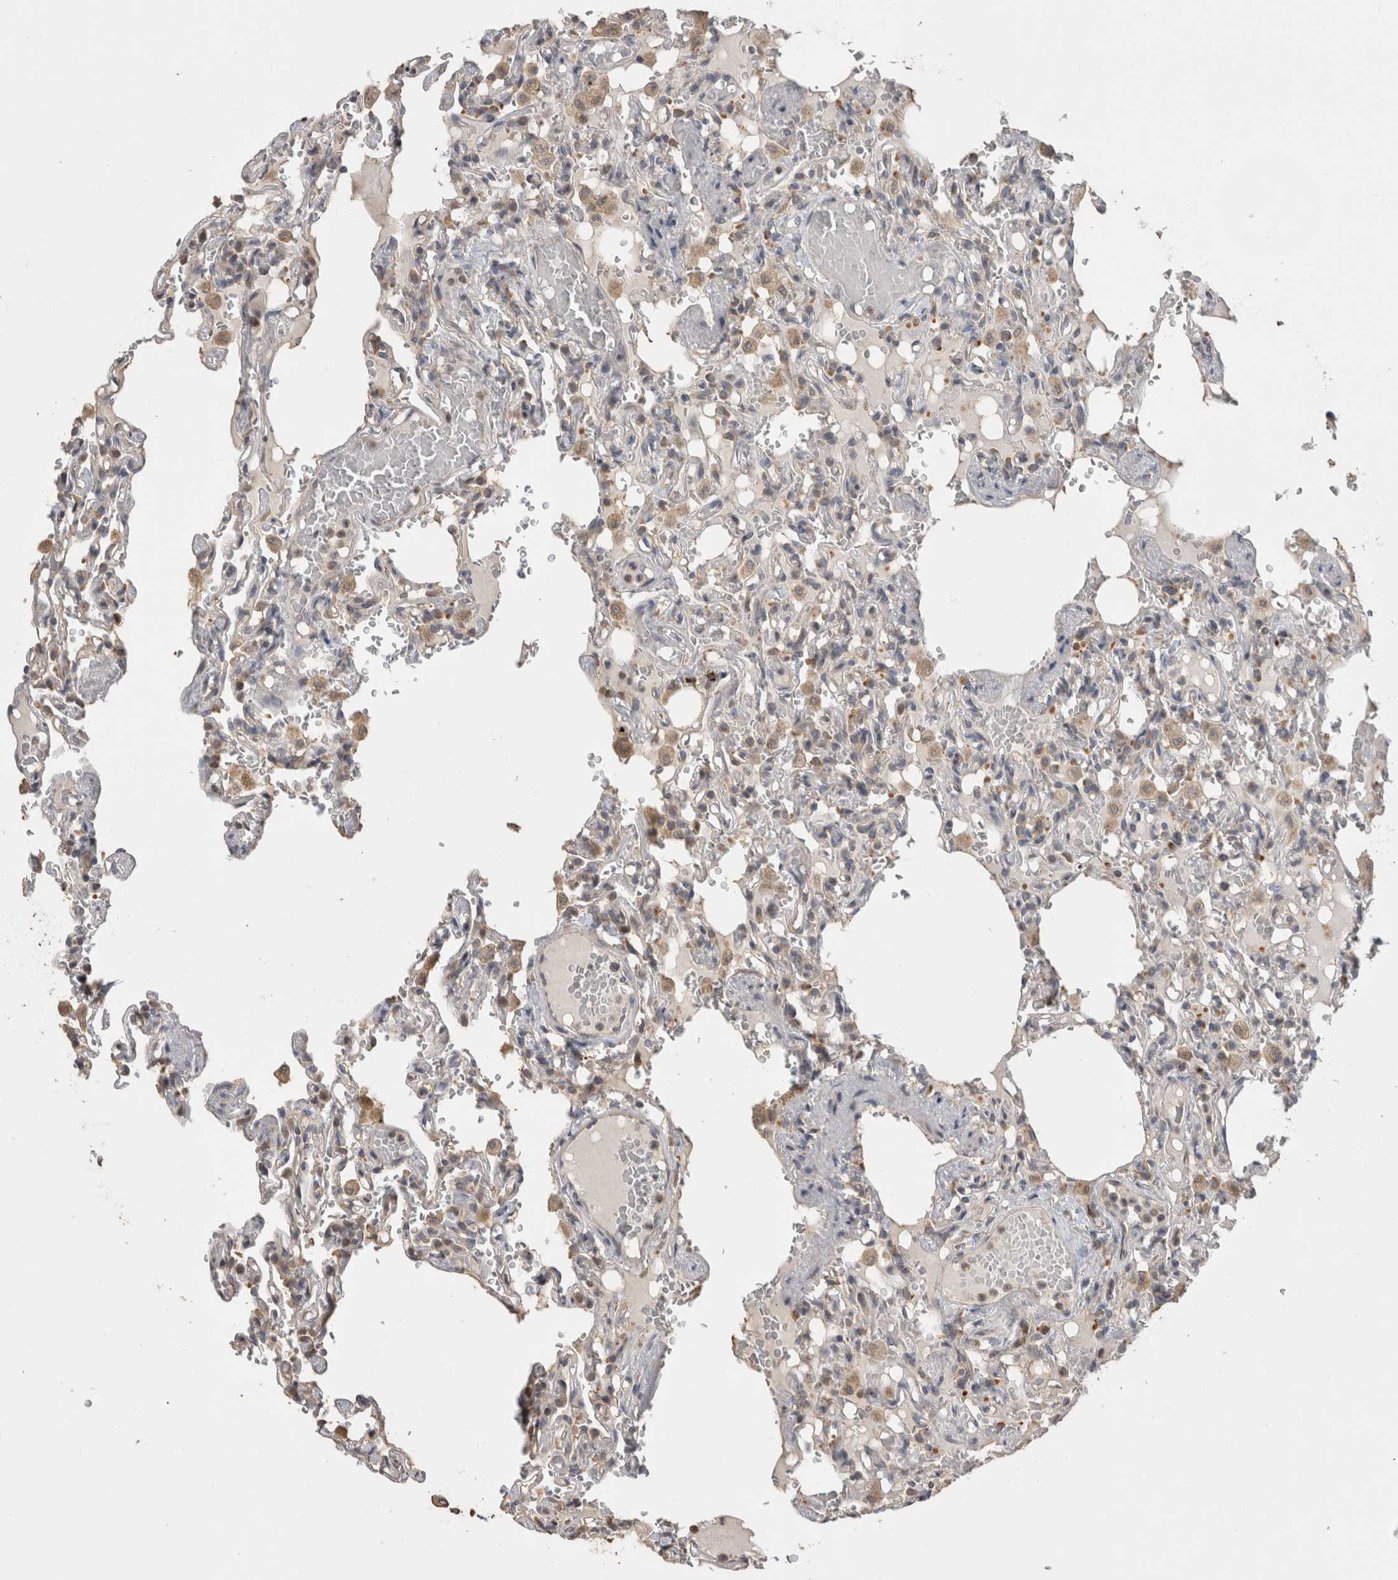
{"staining": {"intensity": "moderate", "quantity": "<25%", "location": "cytoplasmic/membranous"}, "tissue": "lung", "cell_type": "Alveolar cells", "image_type": "normal", "snomed": [{"axis": "morphology", "description": "Normal tissue, NOS"}, {"axis": "topography", "description": "Lung"}], "caption": "Immunohistochemical staining of normal lung shows low levels of moderate cytoplasmic/membranous staining in about <25% of alveolar cells.", "gene": "TBCE", "patient": {"sex": "male", "age": 21}}